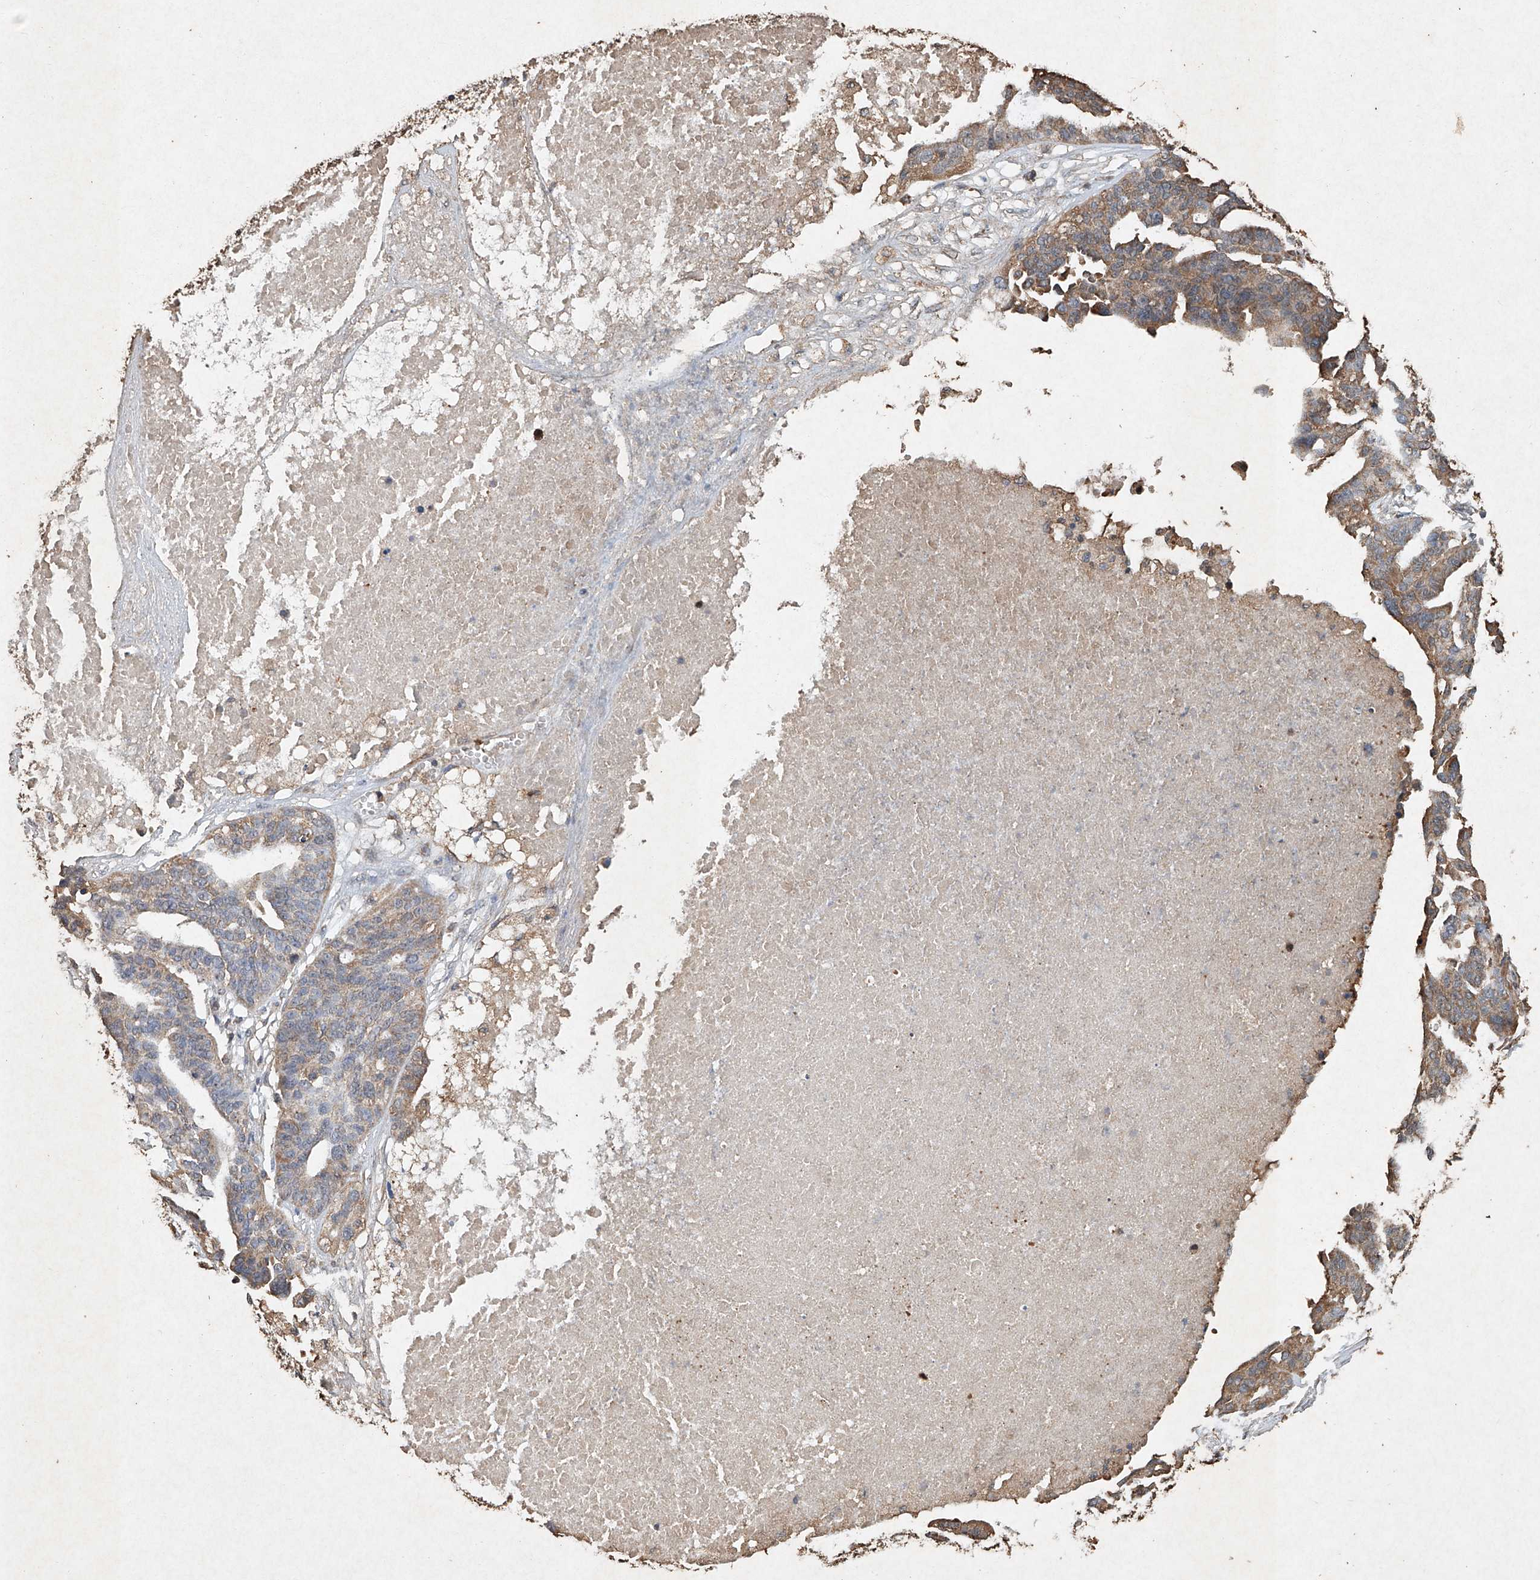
{"staining": {"intensity": "moderate", "quantity": "25%-75%", "location": "cytoplasmic/membranous"}, "tissue": "ovarian cancer", "cell_type": "Tumor cells", "image_type": "cancer", "snomed": [{"axis": "morphology", "description": "Cystadenocarcinoma, serous, NOS"}, {"axis": "topography", "description": "Ovary"}], "caption": "Tumor cells reveal medium levels of moderate cytoplasmic/membranous positivity in about 25%-75% of cells in ovarian cancer (serous cystadenocarcinoma). Nuclei are stained in blue.", "gene": "STK3", "patient": {"sex": "female", "age": 59}}